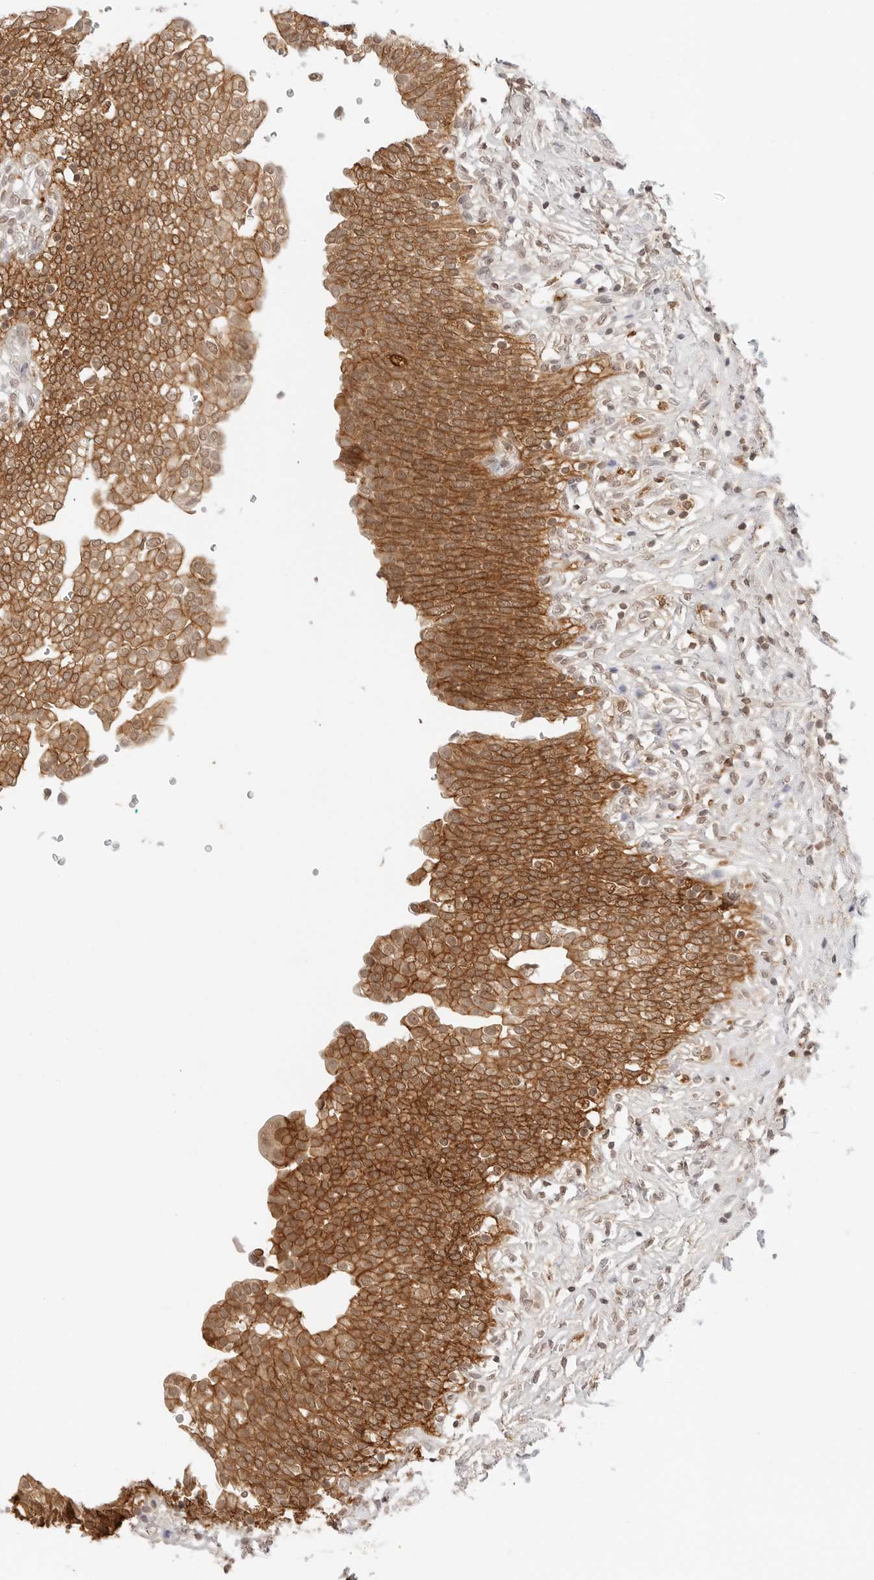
{"staining": {"intensity": "strong", "quantity": ">75%", "location": "cytoplasmic/membranous"}, "tissue": "urinary bladder", "cell_type": "Urothelial cells", "image_type": "normal", "snomed": [{"axis": "morphology", "description": "Urothelial carcinoma, High grade"}, {"axis": "topography", "description": "Urinary bladder"}], "caption": "This image shows immunohistochemistry staining of benign human urinary bladder, with high strong cytoplasmic/membranous positivity in about >75% of urothelial cells.", "gene": "EPHA1", "patient": {"sex": "male", "age": 46}}